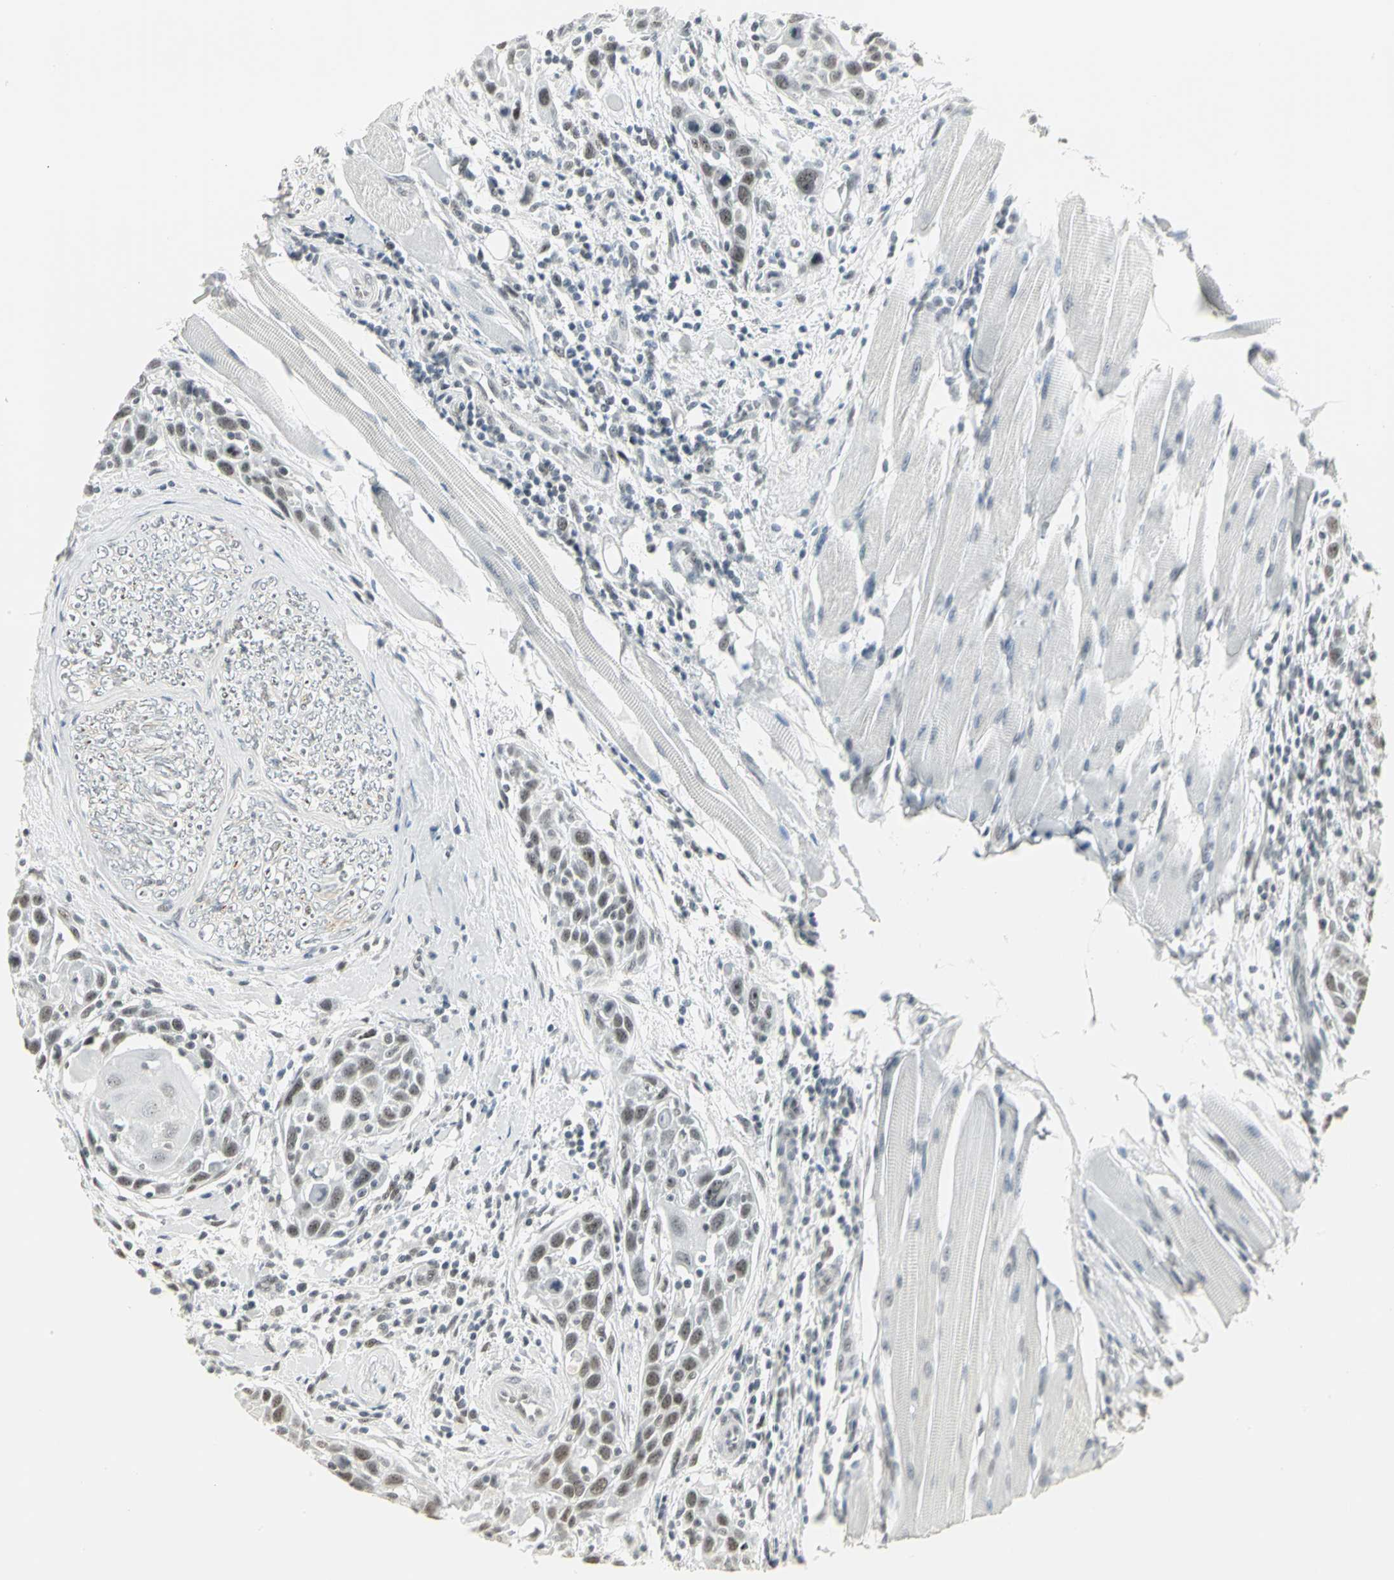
{"staining": {"intensity": "moderate", "quantity": ">75%", "location": "nuclear"}, "tissue": "head and neck cancer", "cell_type": "Tumor cells", "image_type": "cancer", "snomed": [{"axis": "morphology", "description": "Normal tissue, NOS"}, {"axis": "morphology", "description": "Squamous cell carcinoma, NOS"}, {"axis": "topography", "description": "Oral tissue"}, {"axis": "topography", "description": "Head-Neck"}], "caption": "Immunohistochemical staining of human head and neck cancer (squamous cell carcinoma) shows medium levels of moderate nuclear protein positivity in about >75% of tumor cells. (Brightfield microscopy of DAB IHC at high magnification).", "gene": "CBX3", "patient": {"sex": "female", "age": 50}}